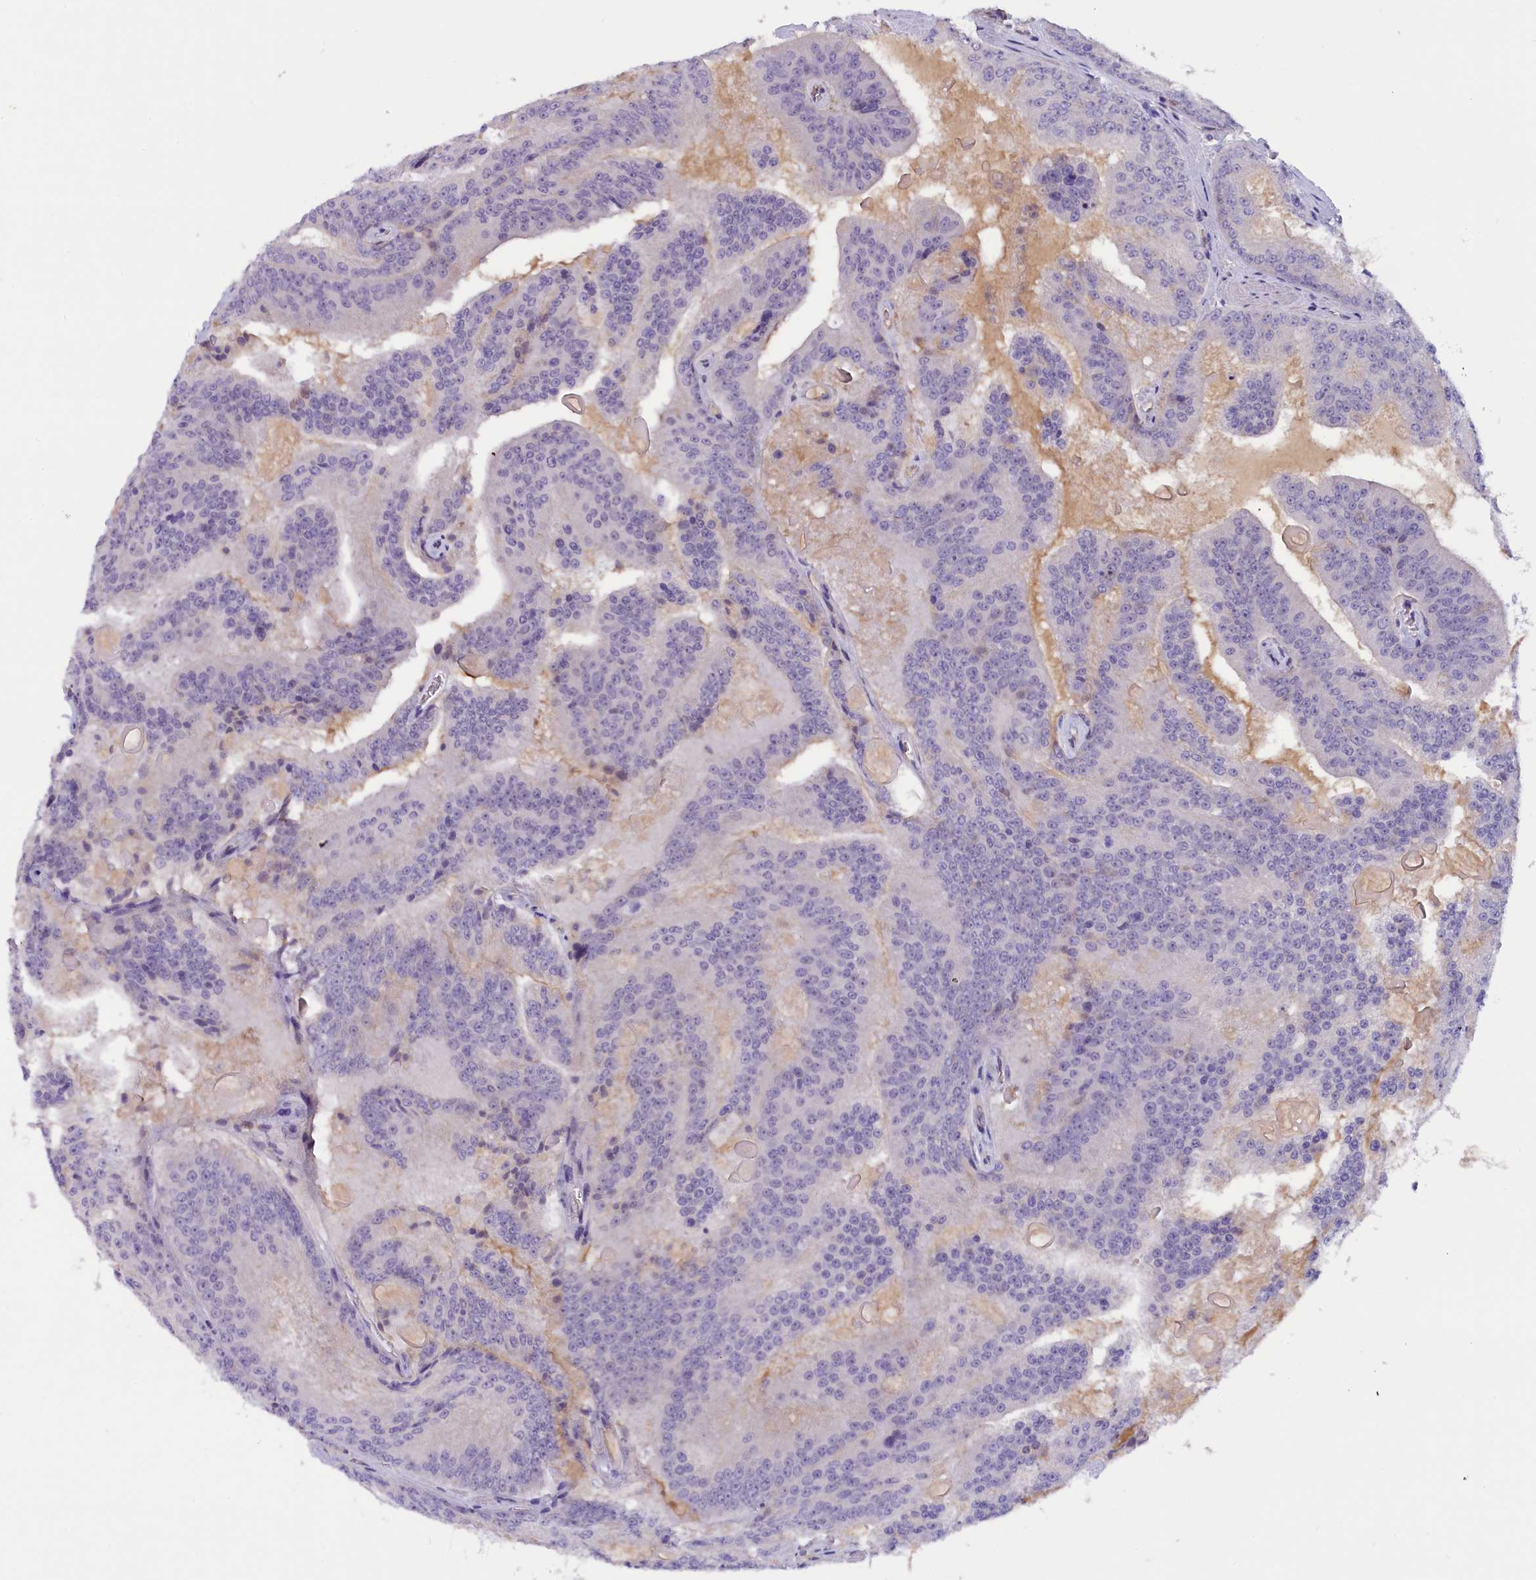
{"staining": {"intensity": "negative", "quantity": "none", "location": "none"}, "tissue": "prostate cancer", "cell_type": "Tumor cells", "image_type": "cancer", "snomed": [{"axis": "morphology", "description": "Adenocarcinoma, High grade"}, {"axis": "topography", "description": "Prostate"}], "caption": "An immunohistochemistry (IHC) histopathology image of prostate cancer (high-grade adenocarcinoma) is shown. There is no staining in tumor cells of prostate cancer (high-grade adenocarcinoma).", "gene": "CCDC32", "patient": {"sex": "male", "age": 61}}